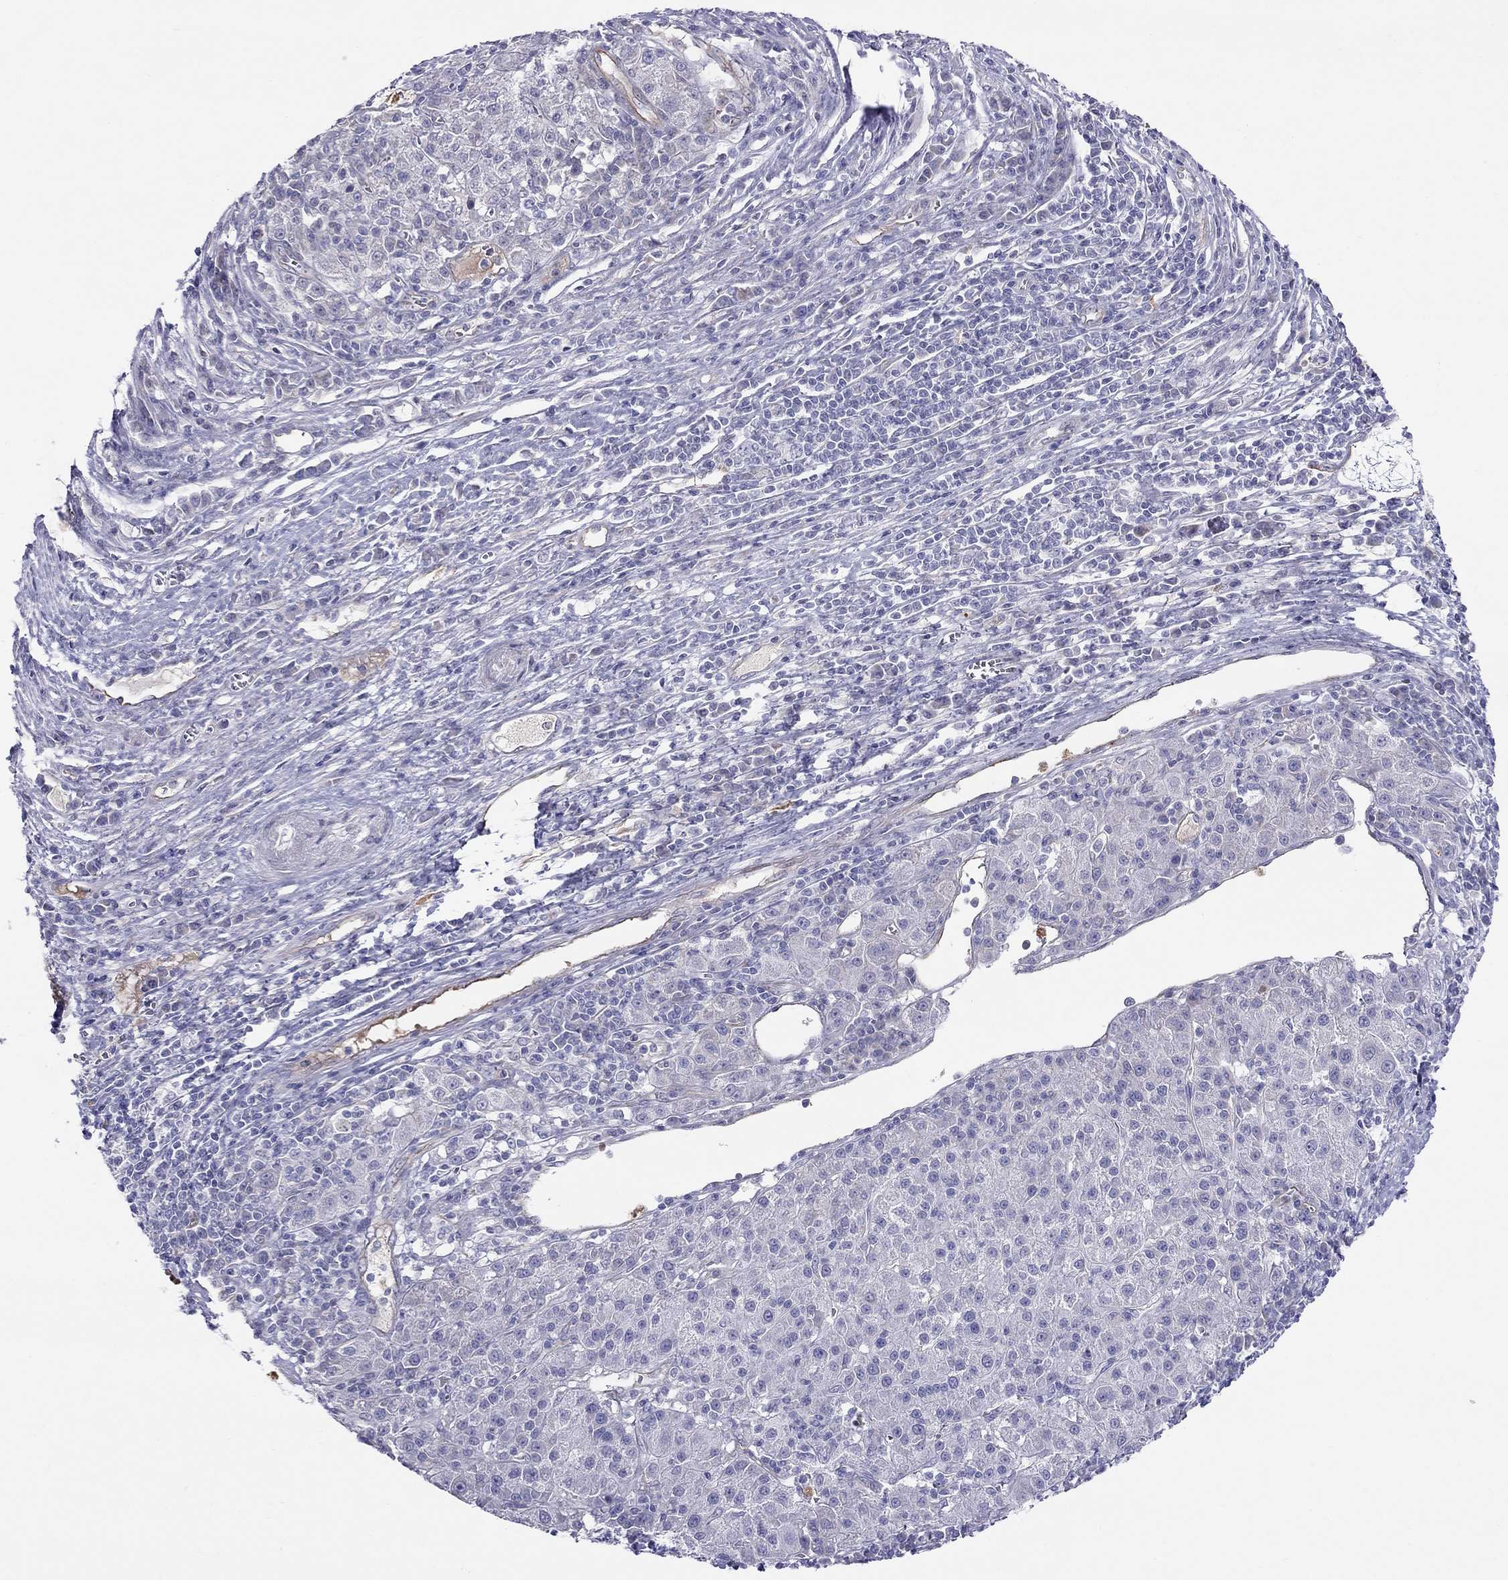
{"staining": {"intensity": "negative", "quantity": "none", "location": "none"}, "tissue": "liver cancer", "cell_type": "Tumor cells", "image_type": "cancer", "snomed": [{"axis": "morphology", "description": "Carcinoma, Hepatocellular, NOS"}, {"axis": "topography", "description": "Liver"}], "caption": "The image exhibits no significant positivity in tumor cells of liver cancer. The staining is performed using DAB brown chromogen with nuclei counter-stained in using hematoxylin.", "gene": "SPINT4", "patient": {"sex": "female", "age": 60}}